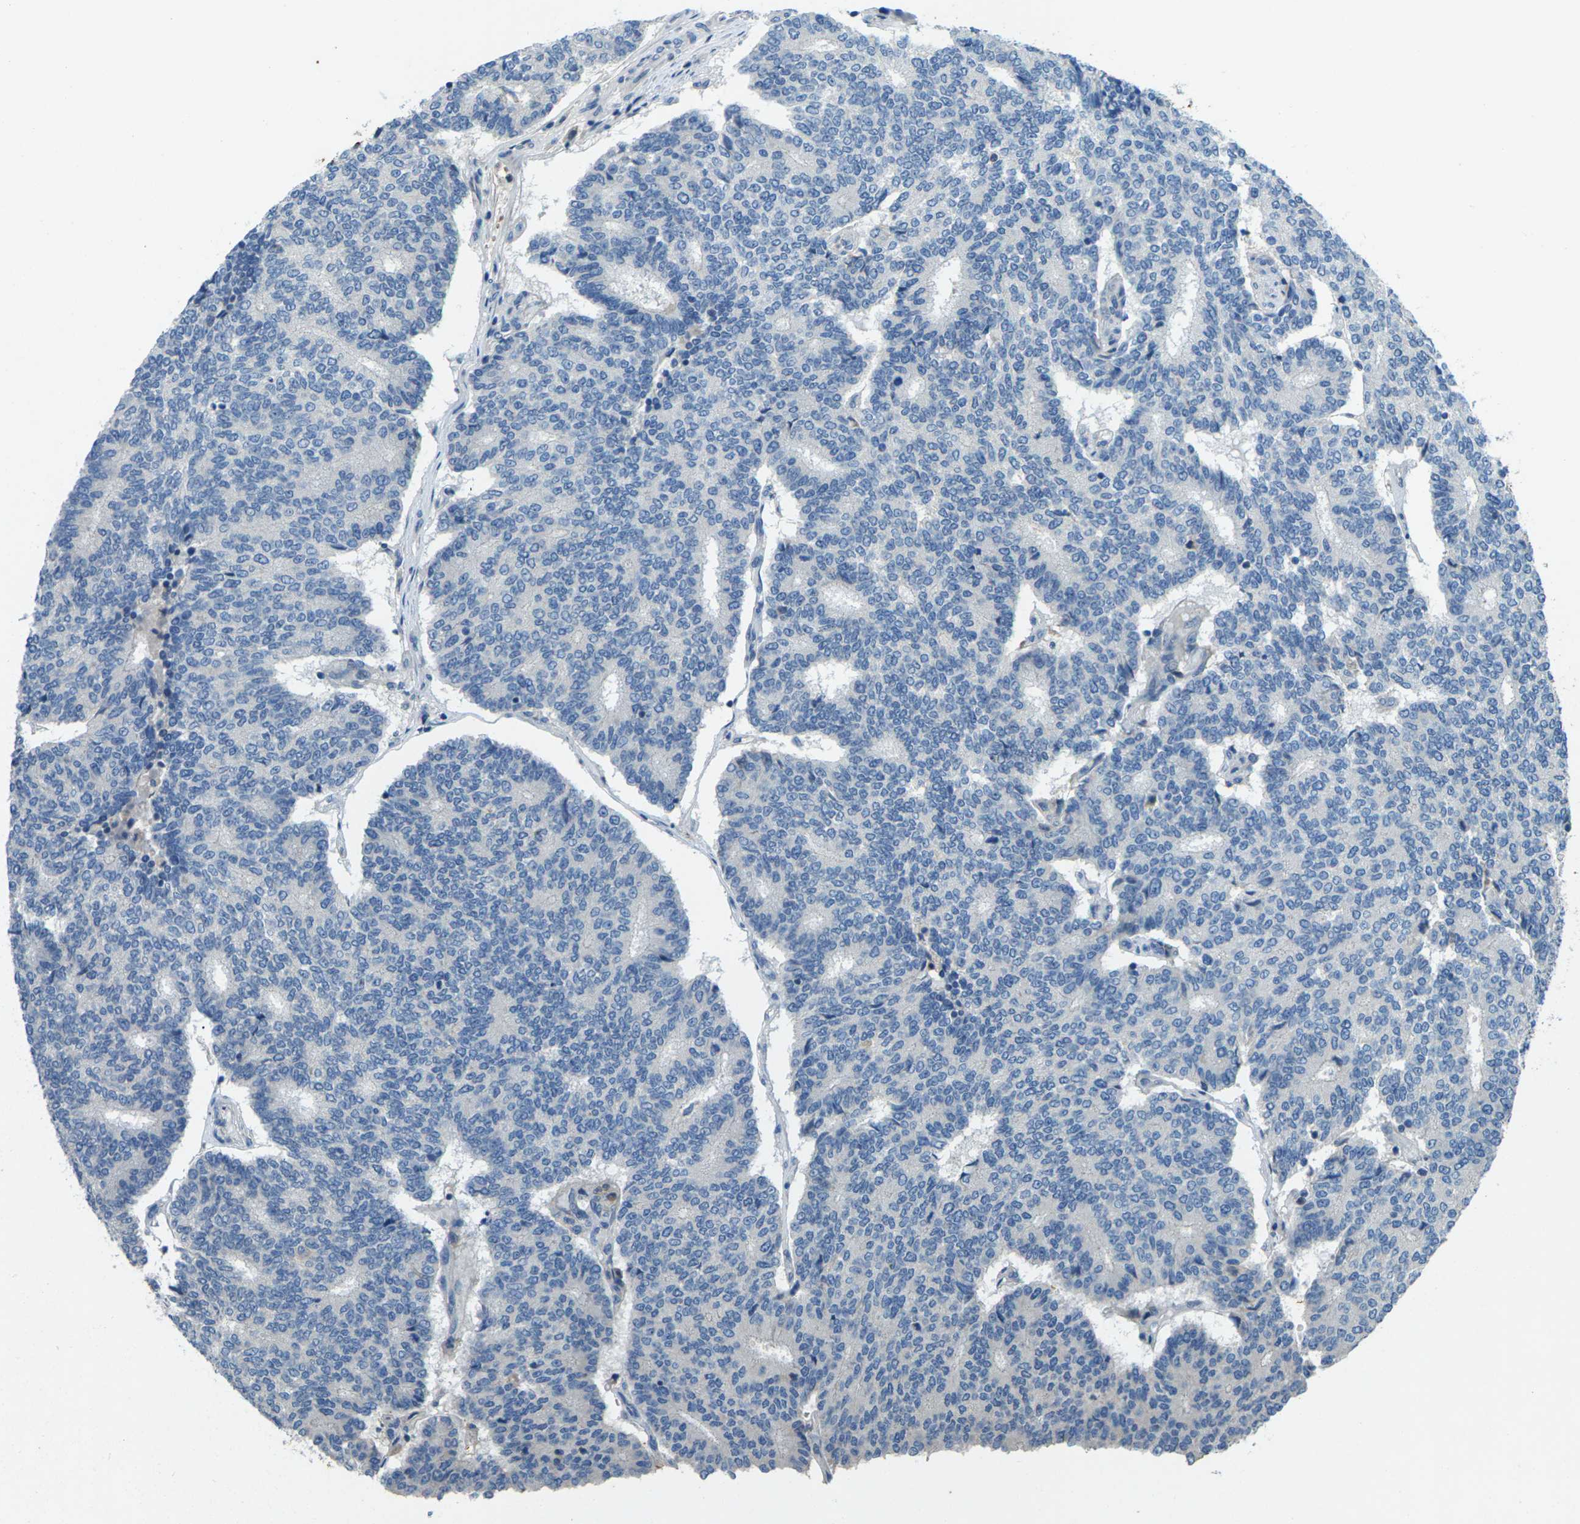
{"staining": {"intensity": "negative", "quantity": "none", "location": "none"}, "tissue": "prostate cancer", "cell_type": "Tumor cells", "image_type": "cancer", "snomed": [{"axis": "morphology", "description": "Normal tissue, NOS"}, {"axis": "morphology", "description": "Adenocarcinoma, High grade"}, {"axis": "topography", "description": "Prostate"}, {"axis": "topography", "description": "Seminal veicle"}], "caption": "Immunohistochemistry image of neoplastic tissue: adenocarcinoma (high-grade) (prostate) stained with DAB (3,3'-diaminobenzidine) exhibits no significant protein positivity in tumor cells. (Immunohistochemistry (ihc), brightfield microscopy, high magnification).", "gene": "SIGLEC14", "patient": {"sex": "male", "age": 55}}